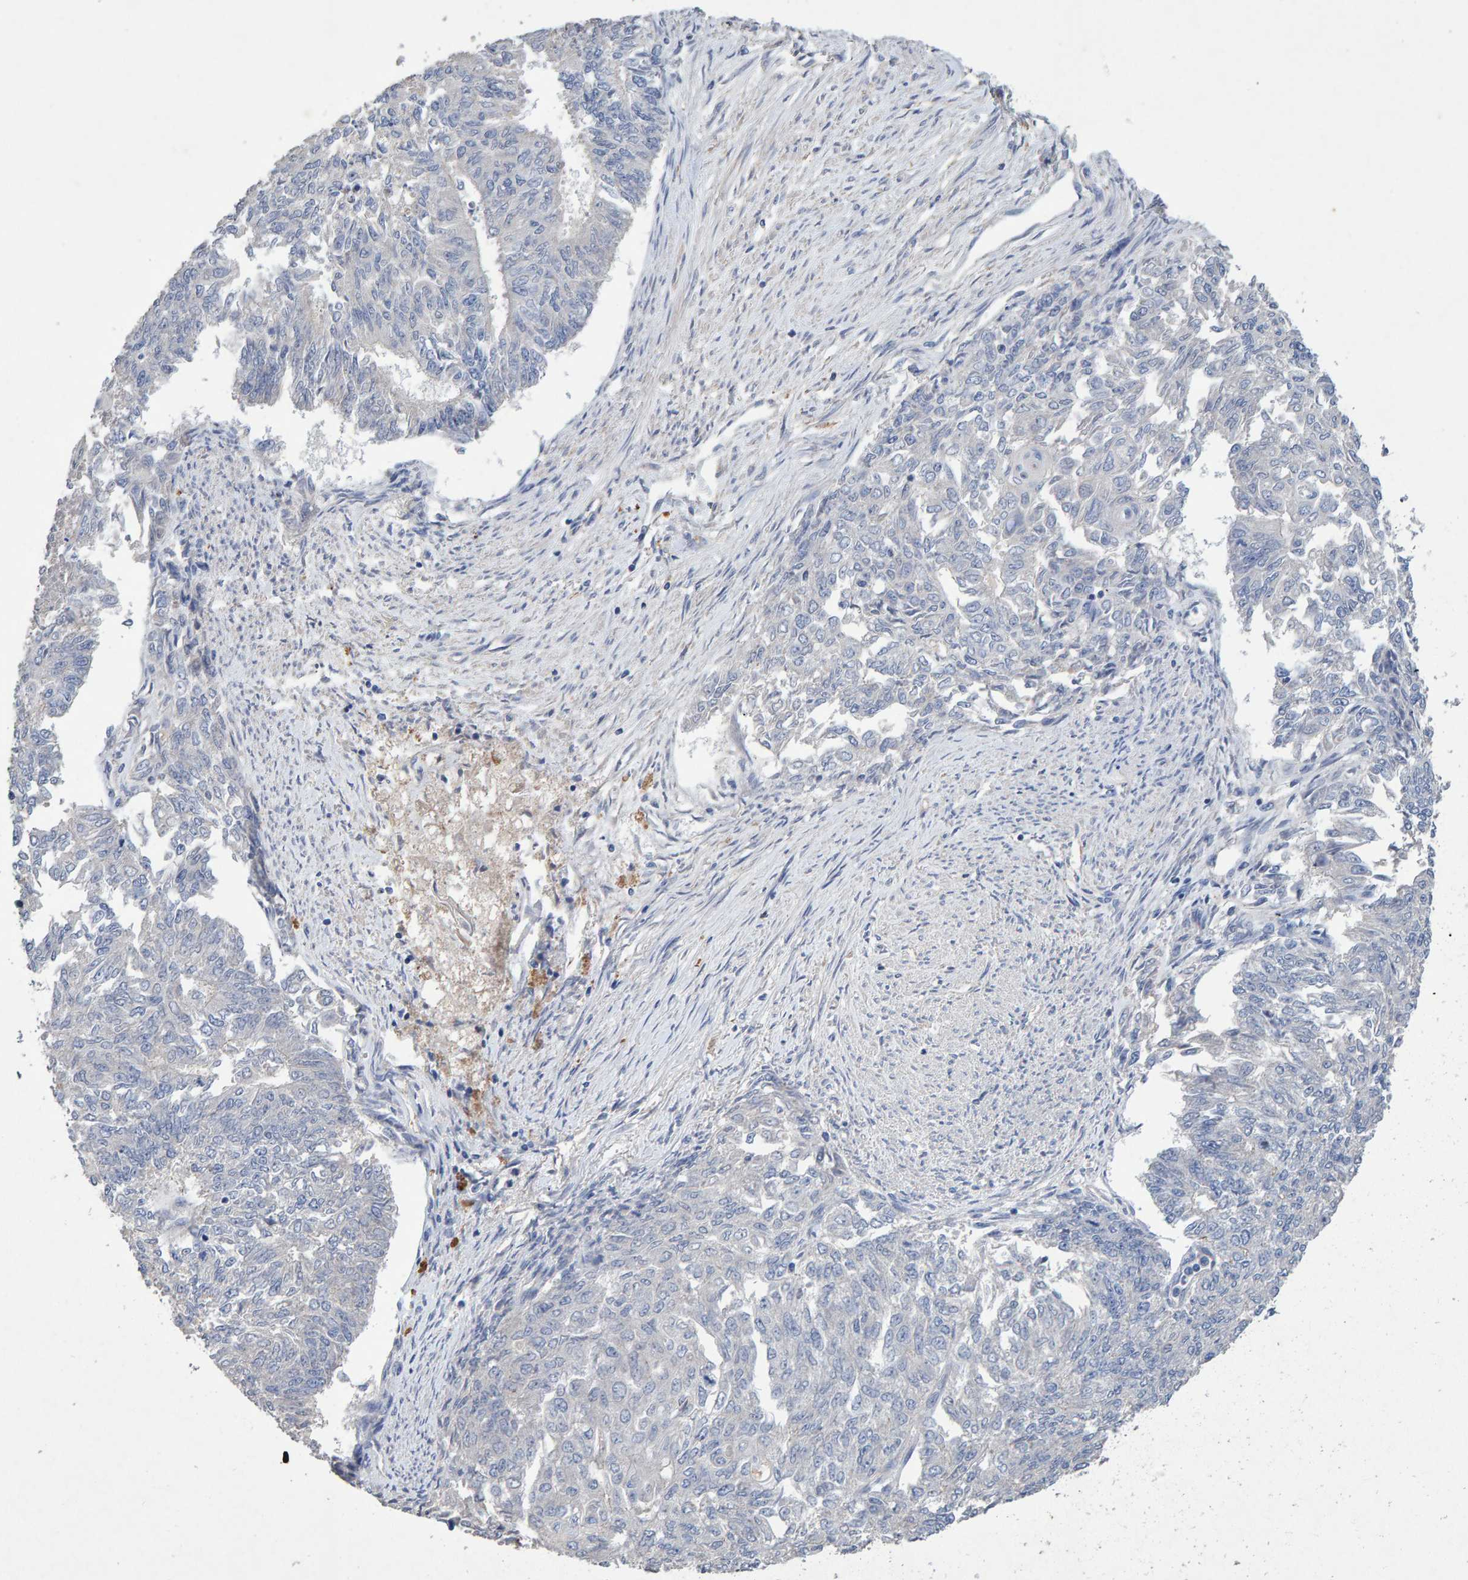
{"staining": {"intensity": "negative", "quantity": "none", "location": "none"}, "tissue": "endometrial cancer", "cell_type": "Tumor cells", "image_type": "cancer", "snomed": [{"axis": "morphology", "description": "Adenocarcinoma, NOS"}, {"axis": "topography", "description": "Endometrium"}], "caption": "Tumor cells show no significant positivity in endometrial adenocarcinoma.", "gene": "EFR3A", "patient": {"sex": "female", "age": 32}}